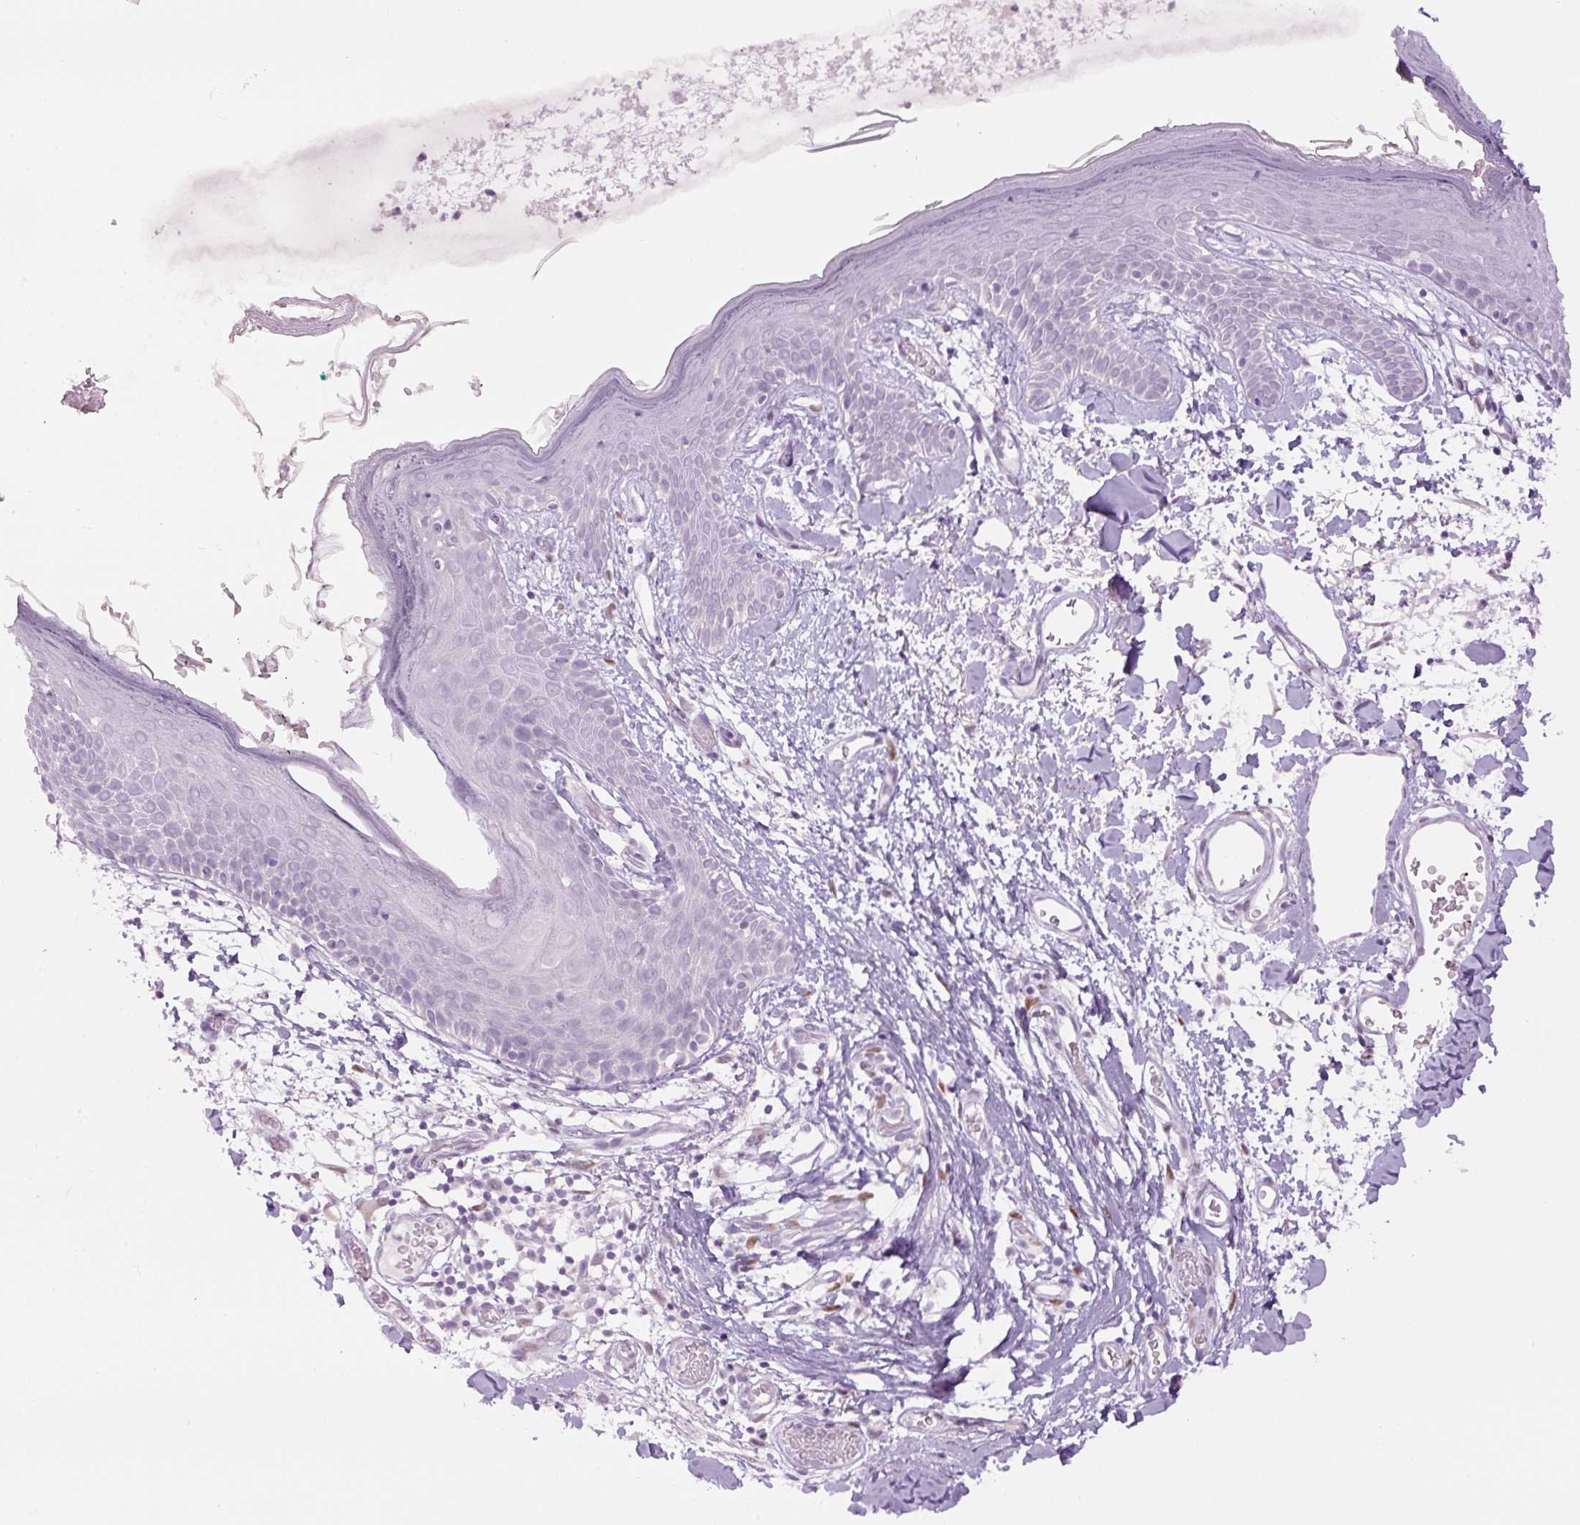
{"staining": {"intensity": "negative", "quantity": "none", "location": "none"}, "tissue": "skin", "cell_type": "Fibroblasts", "image_type": "normal", "snomed": [{"axis": "morphology", "description": "Normal tissue, NOS"}, {"axis": "topography", "description": "Skin"}], "caption": "High power microscopy micrograph of an immunohistochemistry (IHC) photomicrograph of normal skin, revealing no significant staining in fibroblasts.", "gene": "SIX1", "patient": {"sex": "male", "age": 79}}